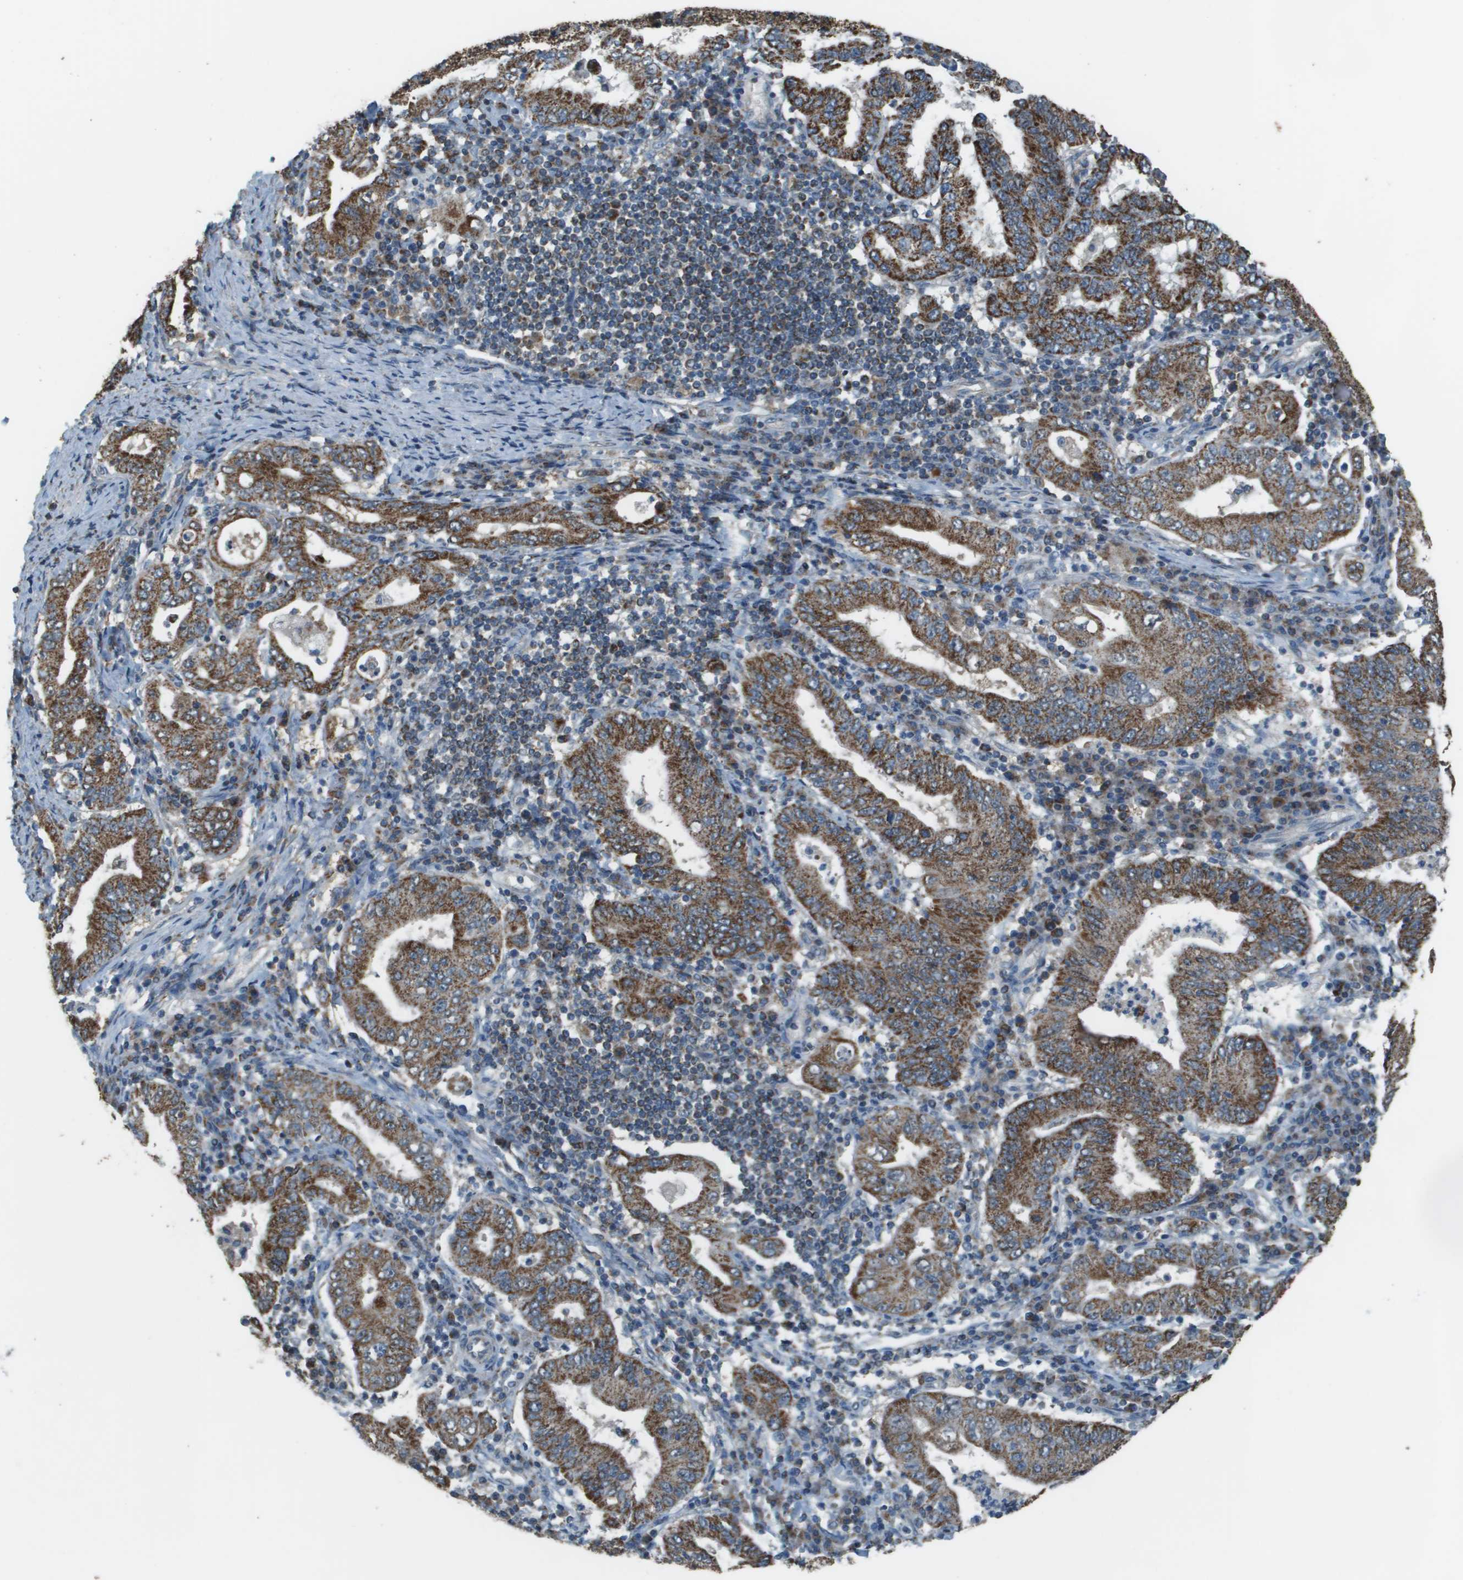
{"staining": {"intensity": "strong", "quantity": ">75%", "location": "cytoplasmic/membranous"}, "tissue": "stomach cancer", "cell_type": "Tumor cells", "image_type": "cancer", "snomed": [{"axis": "morphology", "description": "Normal tissue, NOS"}, {"axis": "morphology", "description": "Adenocarcinoma, NOS"}, {"axis": "topography", "description": "Esophagus"}, {"axis": "topography", "description": "Stomach, upper"}, {"axis": "topography", "description": "Peripheral nerve tissue"}], "caption": "IHC micrograph of adenocarcinoma (stomach) stained for a protein (brown), which shows high levels of strong cytoplasmic/membranous staining in approximately >75% of tumor cells.", "gene": "FH", "patient": {"sex": "male", "age": 62}}